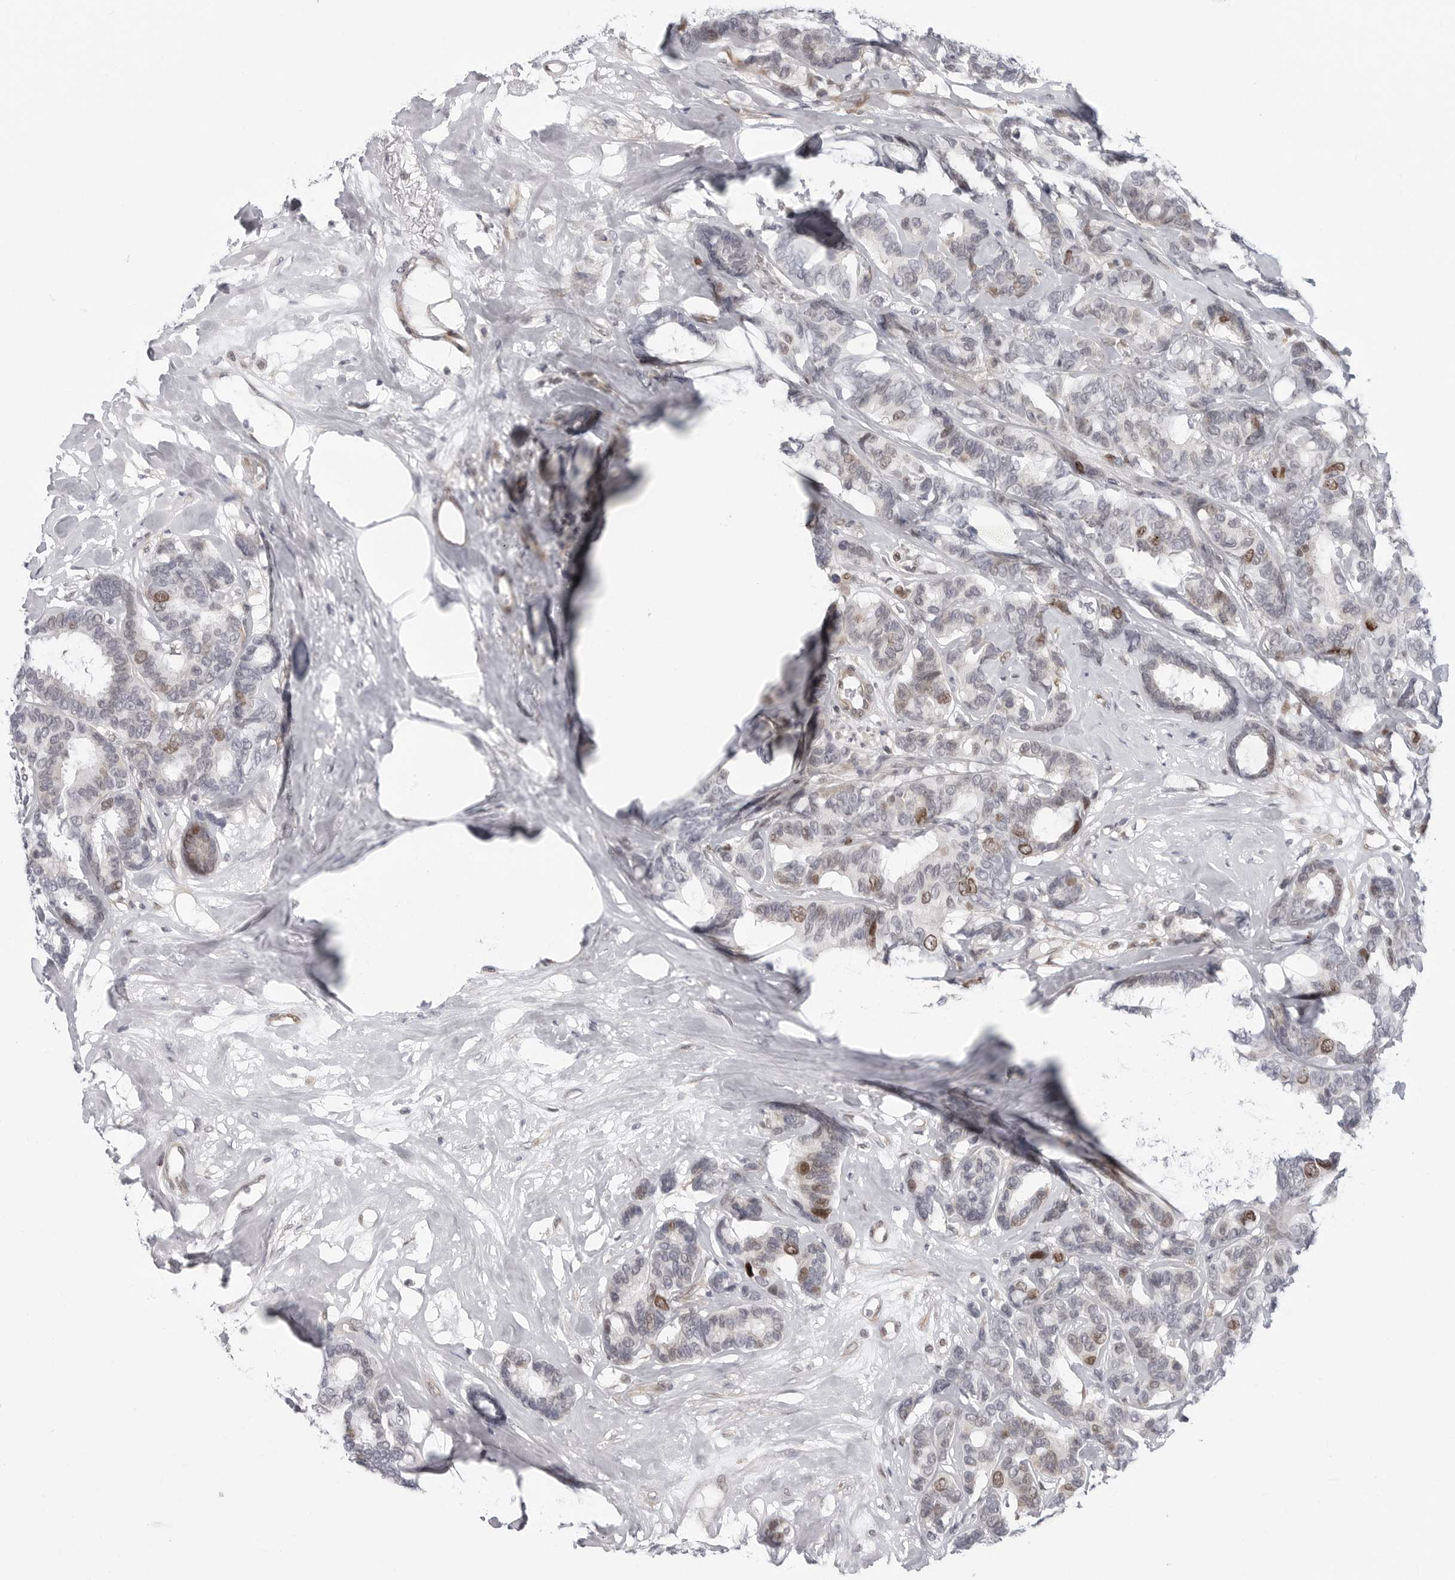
{"staining": {"intensity": "moderate", "quantity": "<25%", "location": "nuclear"}, "tissue": "breast cancer", "cell_type": "Tumor cells", "image_type": "cancer", "snomed": [{"axis": "morphology", "description": "Duct carcinoma"}, {"axis": "topography", "description": "Breast"}], "caption": "Protein staining displays moderate nuclear positivity in approximately <25% of tumor cells in breast cancer (intraductal carcinoma).", "gene": "FAM135B", "patient": {"sex": "female", "age": 87}}